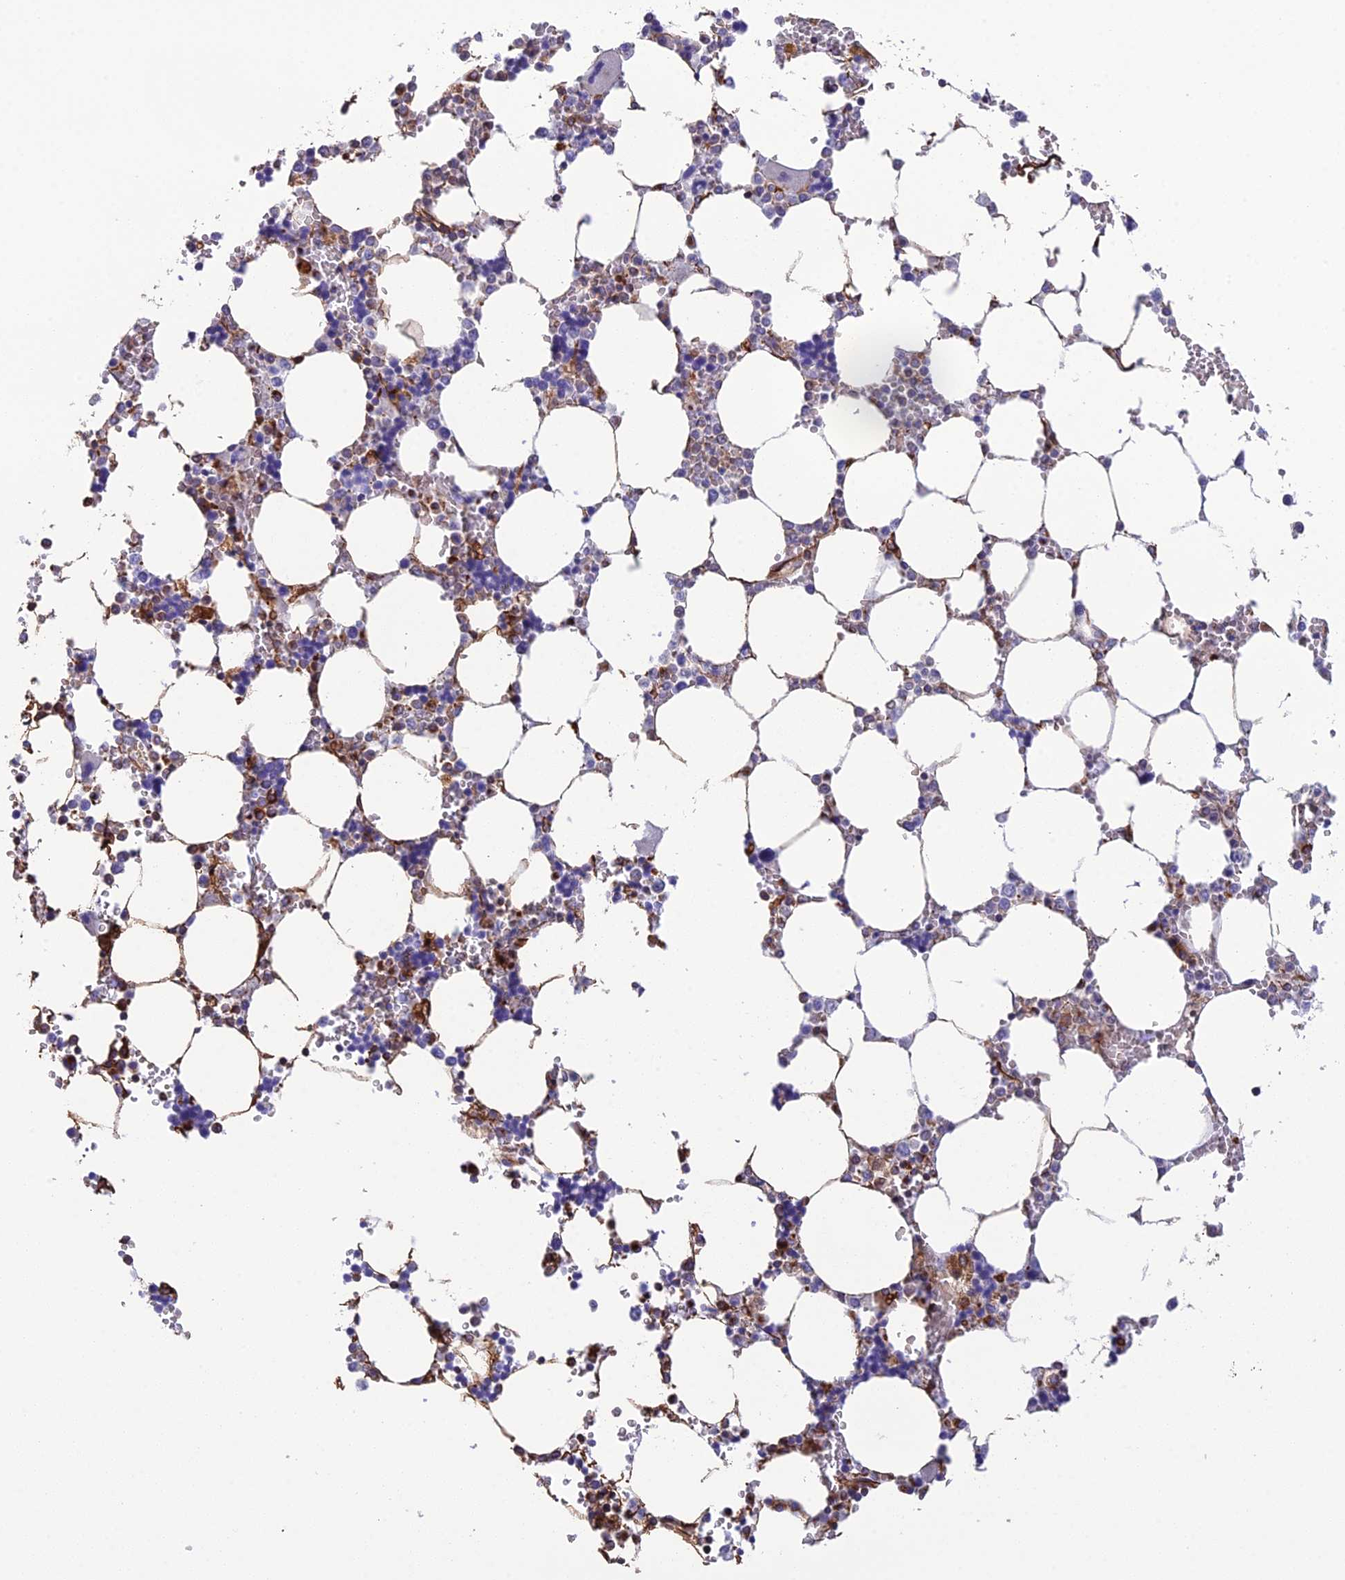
{"staining": {"intensity": "moderate", "quantity": "25%-75%", "location": "cytoplasmic/membranous"}, "tissue": "bone marrow", "cell_type": "Hematopoietic cells", "image_type": "normal", "snomed": [{"axis": "morphology", "description": "Normal tissue, NOS"}, {"axis": "topography", "description": "Bone marrow"}], "caption": "Moderate cytoplasmic/membranous staining is appreciated in about 25%-75% of hematopoietic cells in unremarkable bone marrow.", "gene": "FBXL20", "patient": {"sex": "male", "age": 64}}